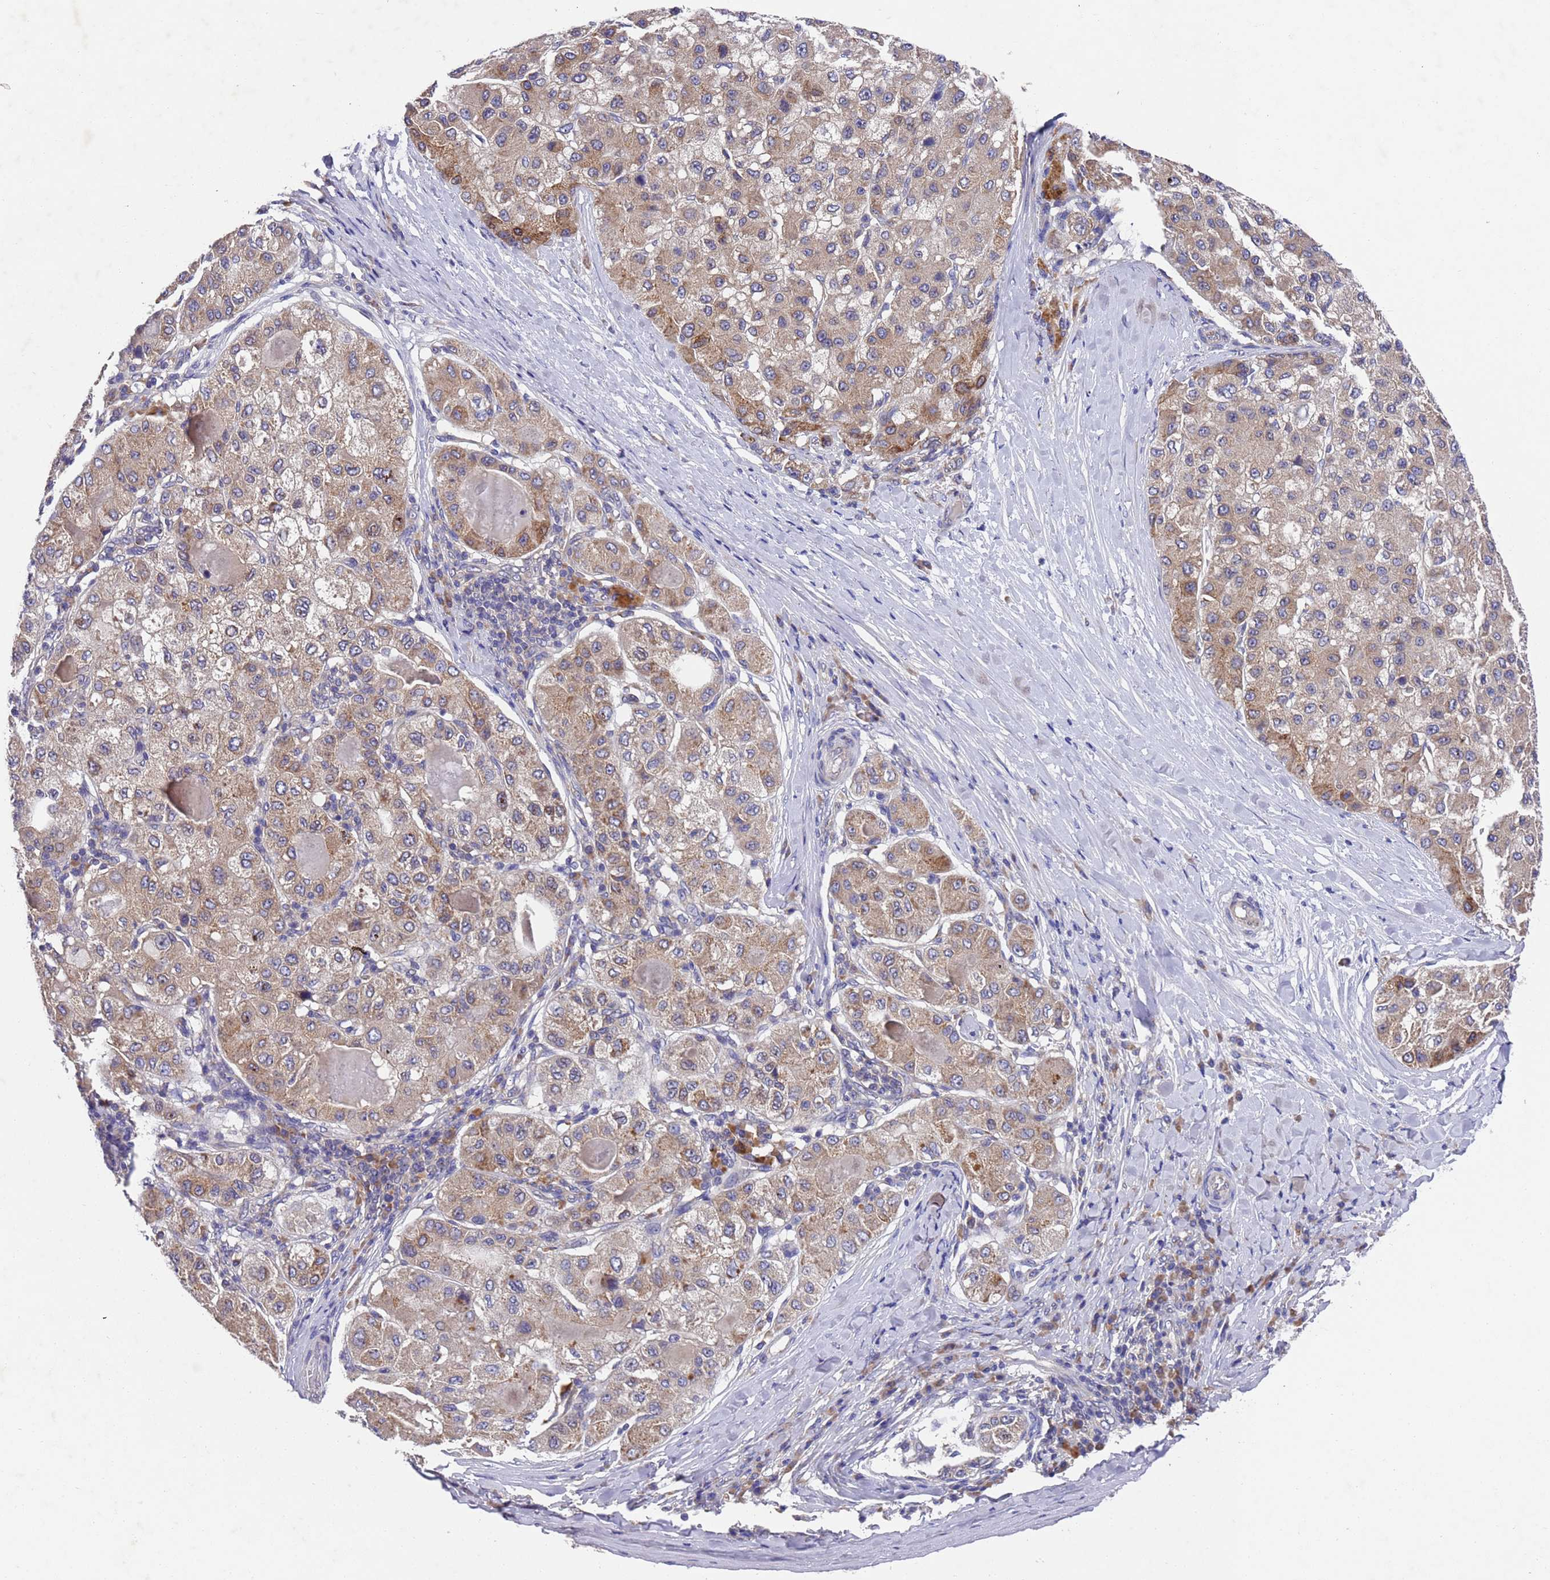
{"staining": {"intensity": "weak", "quantity": ">75%", "location": "cytoplasmic/membranous"}, "tissue": "liver cancer", "cell_type": "Tumor cells", "image_type": "cancer", "snomed": [{"axis": "morphology", "description": "Carcinoma, Hepatocellular, NOS"}, {"axis": "topography", "description": "Liver"}], "caption": "Immunohistochemistry (IHC) (DAB) staining of hepatocellular carcinoma (liver) displays weak cytoplasmic/membranous protein positivity in about >75% of tumor cells.", "gene": "DCAF12L2", "patient": {"sex": "male", "age": 80}}